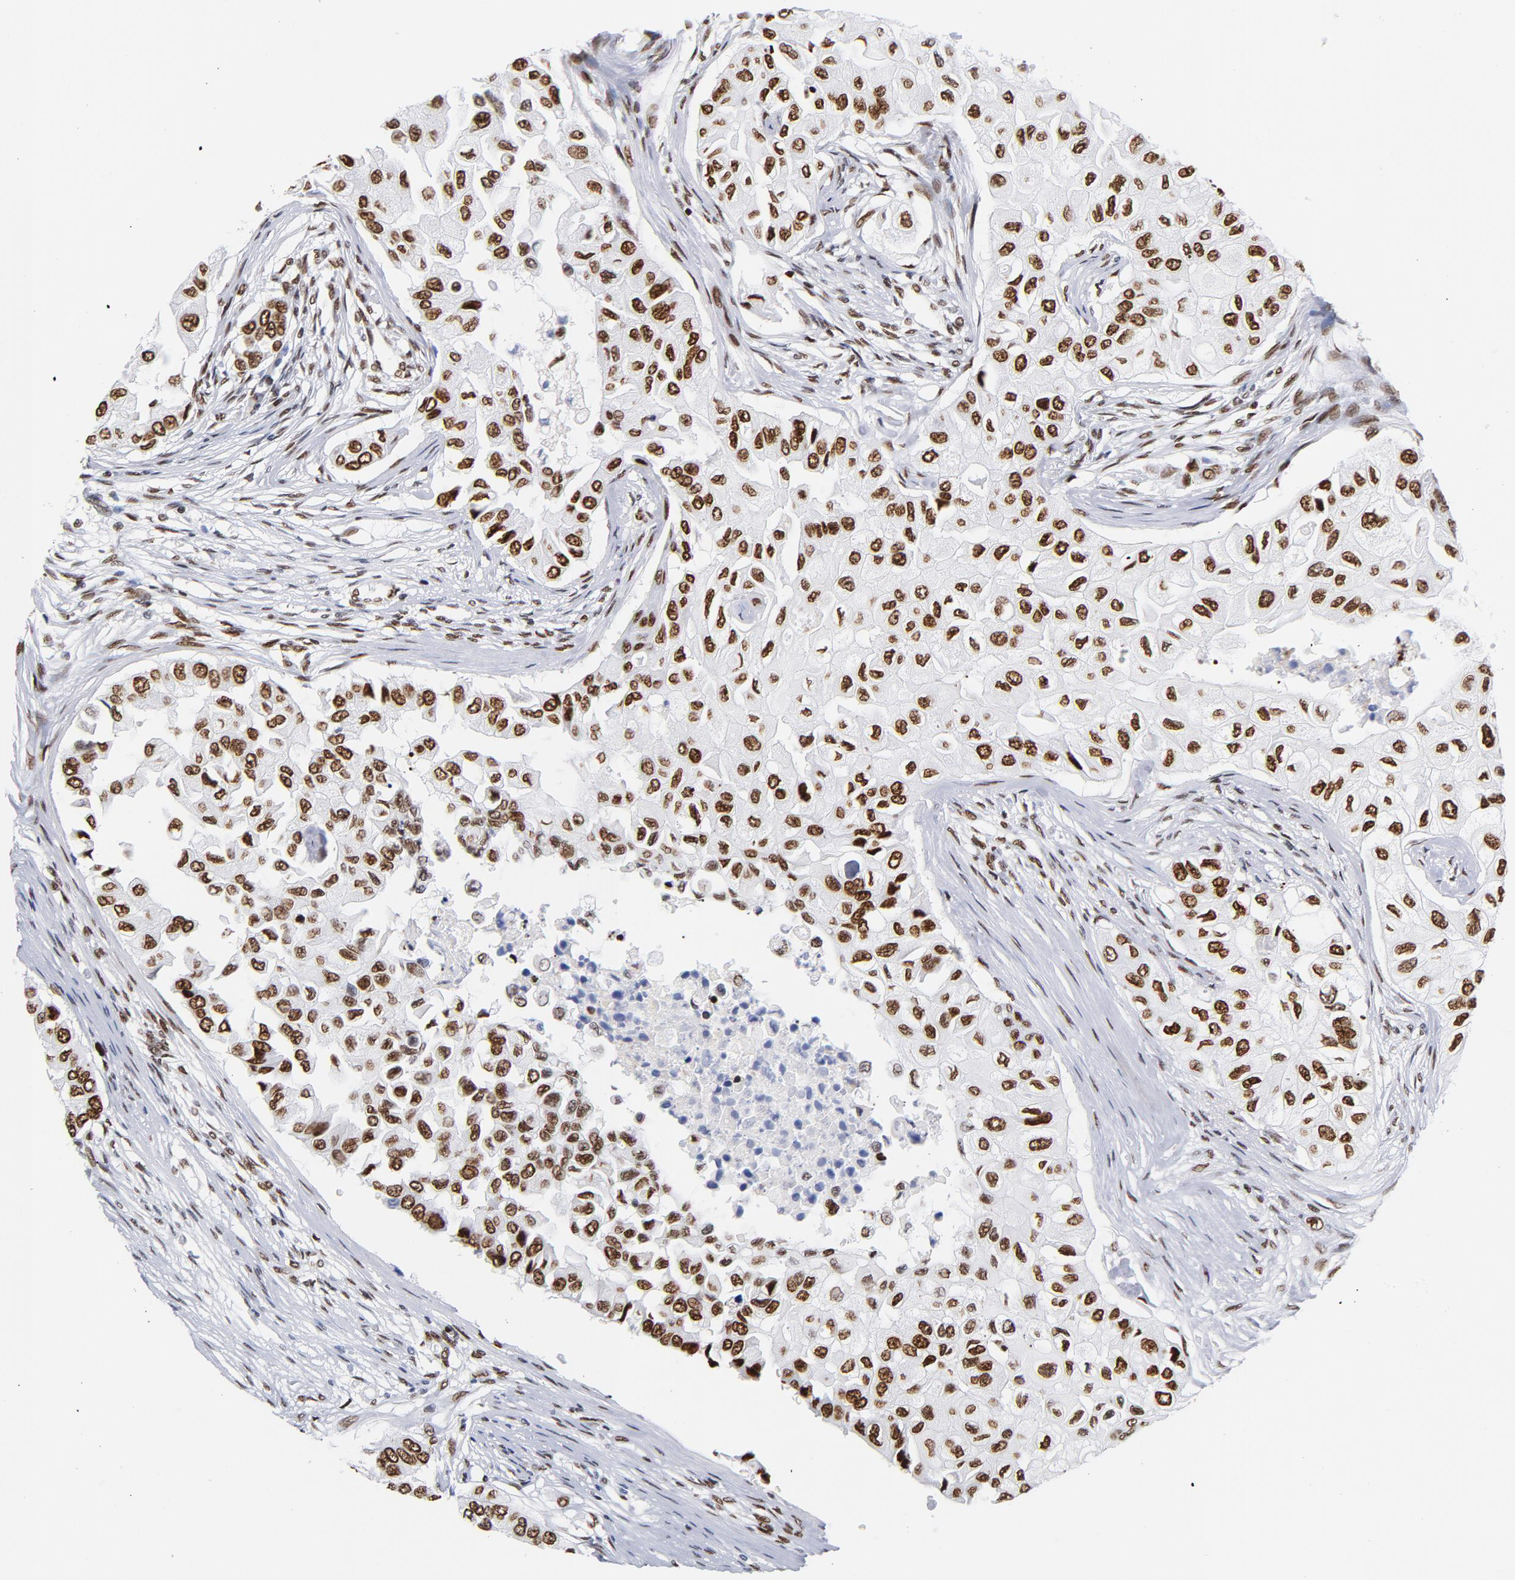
{"staining": {"intensity": "strong", "quantity": ">75%", "location": "nuclear"}, "tissue": "breast cancer", "cell_type": "Tumor cells", "image_type": "cancer", "snomed": [{"axis": "morphology", "description": "Normal tissue, NOS"}, {"axis": "morphology", "description": "Duct carcinoma"}, {"axis": "topography", "description": "Breast"}], "caption": "Immunohistochemical staining of human invasive ductal carcinoma (breast) shows high levels of strong nuclear protein expression in about >75% of tumor cells.", "gene": "TOP2B", "patient": {"sex": "female", "age": 49}}